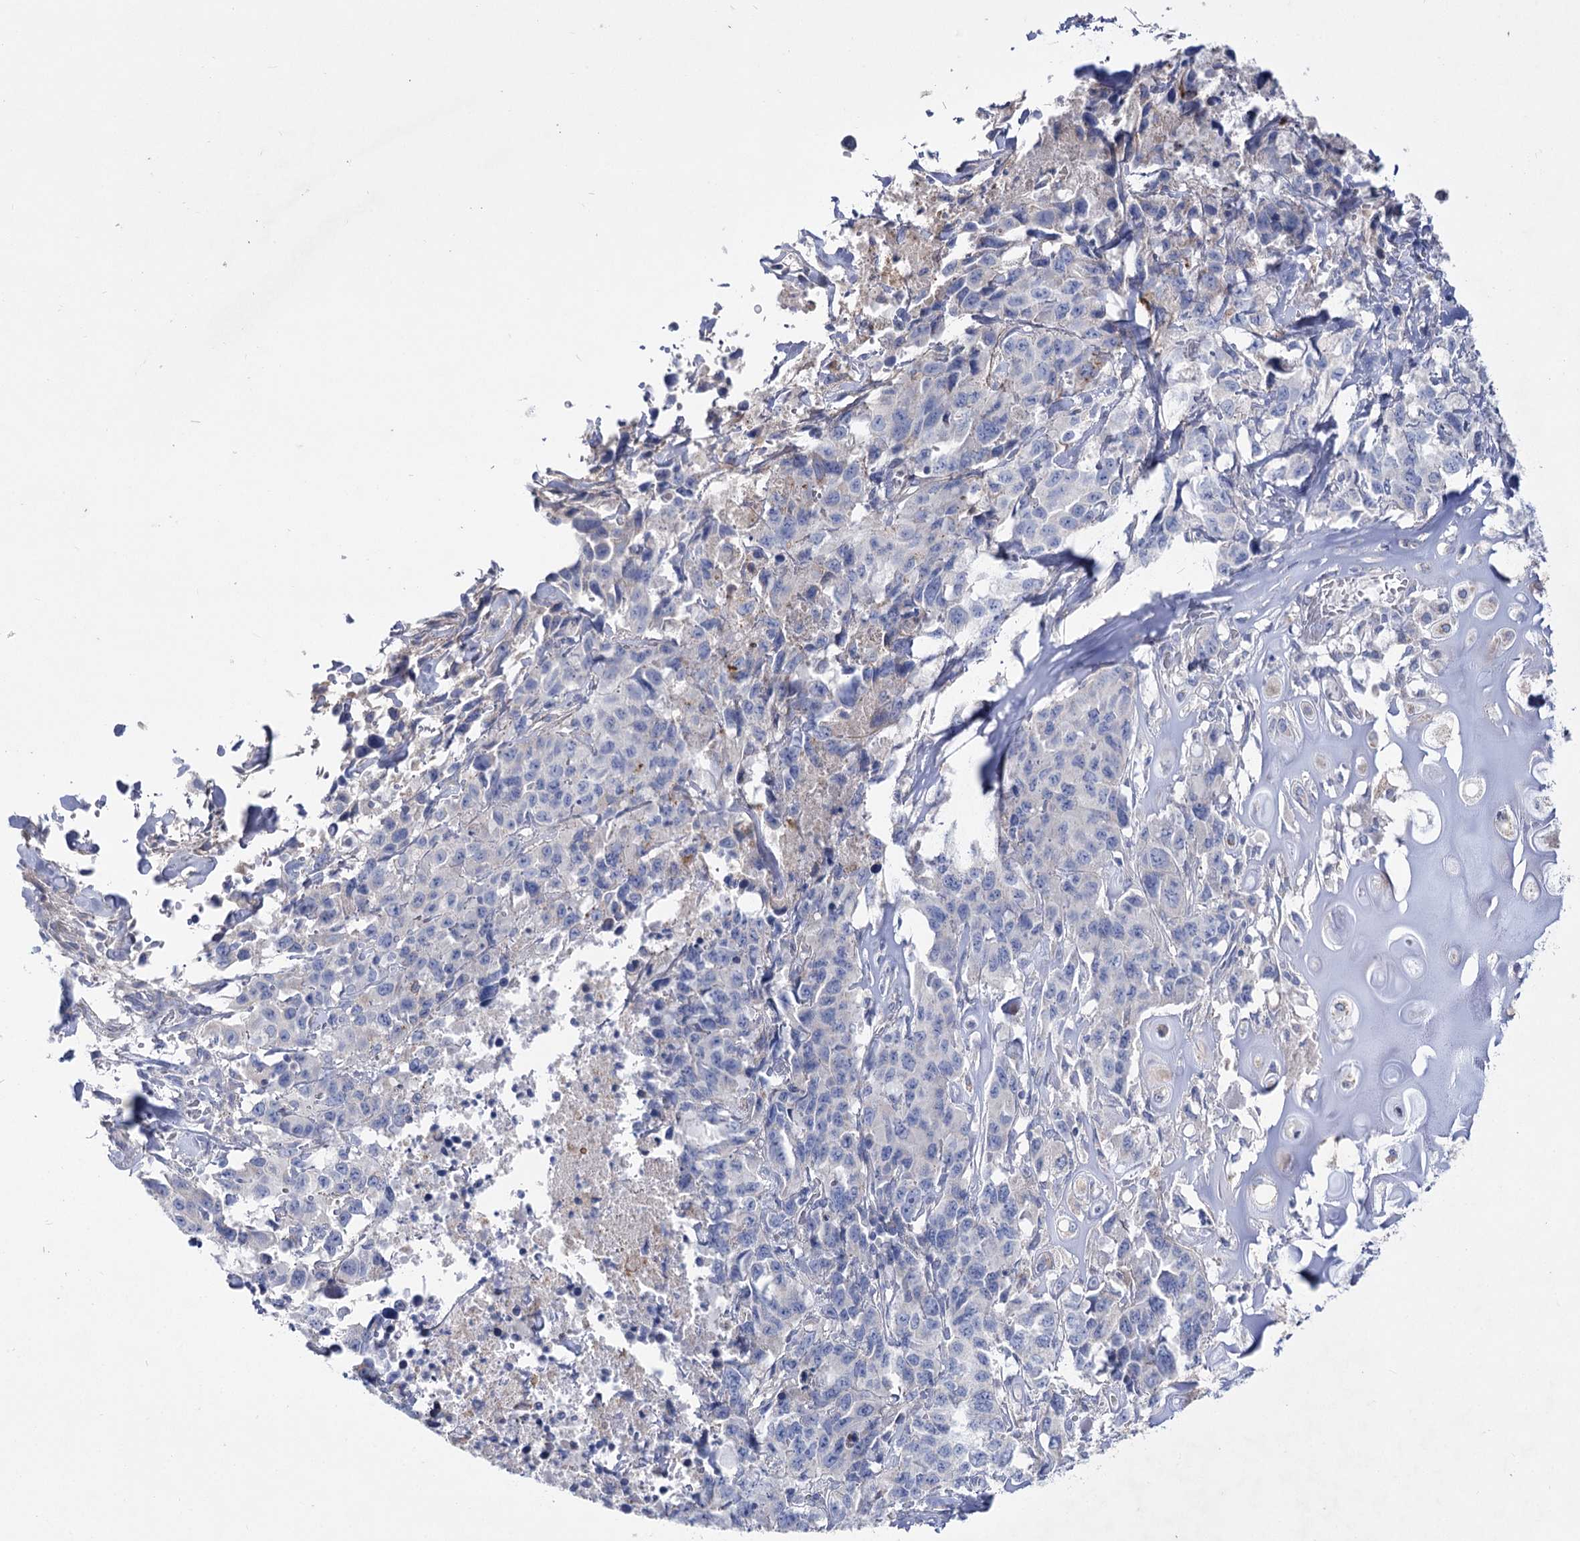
{"staining": {"intensity": "negative", "quantity": "none", "location": "none"}, "tissue": "lung cancer", "cell_type": "Tumor cells", "image_type": "cancer", "snomed": [{"axis": "morphology", "description": "Adenocarcinoma, NOS"}, {"axis": "topography", "description": "Lung"}], "caption": "There is no significant positivity in tumor cells of lung adenocarcinoma. (Brightfield microscopy of DAB (3,3'-diaminobenzidine) immunohistochemistry (IHC) at high magnification).", "gene": "LRRC14B", "patient": {"sex": "female", "age": 51}}